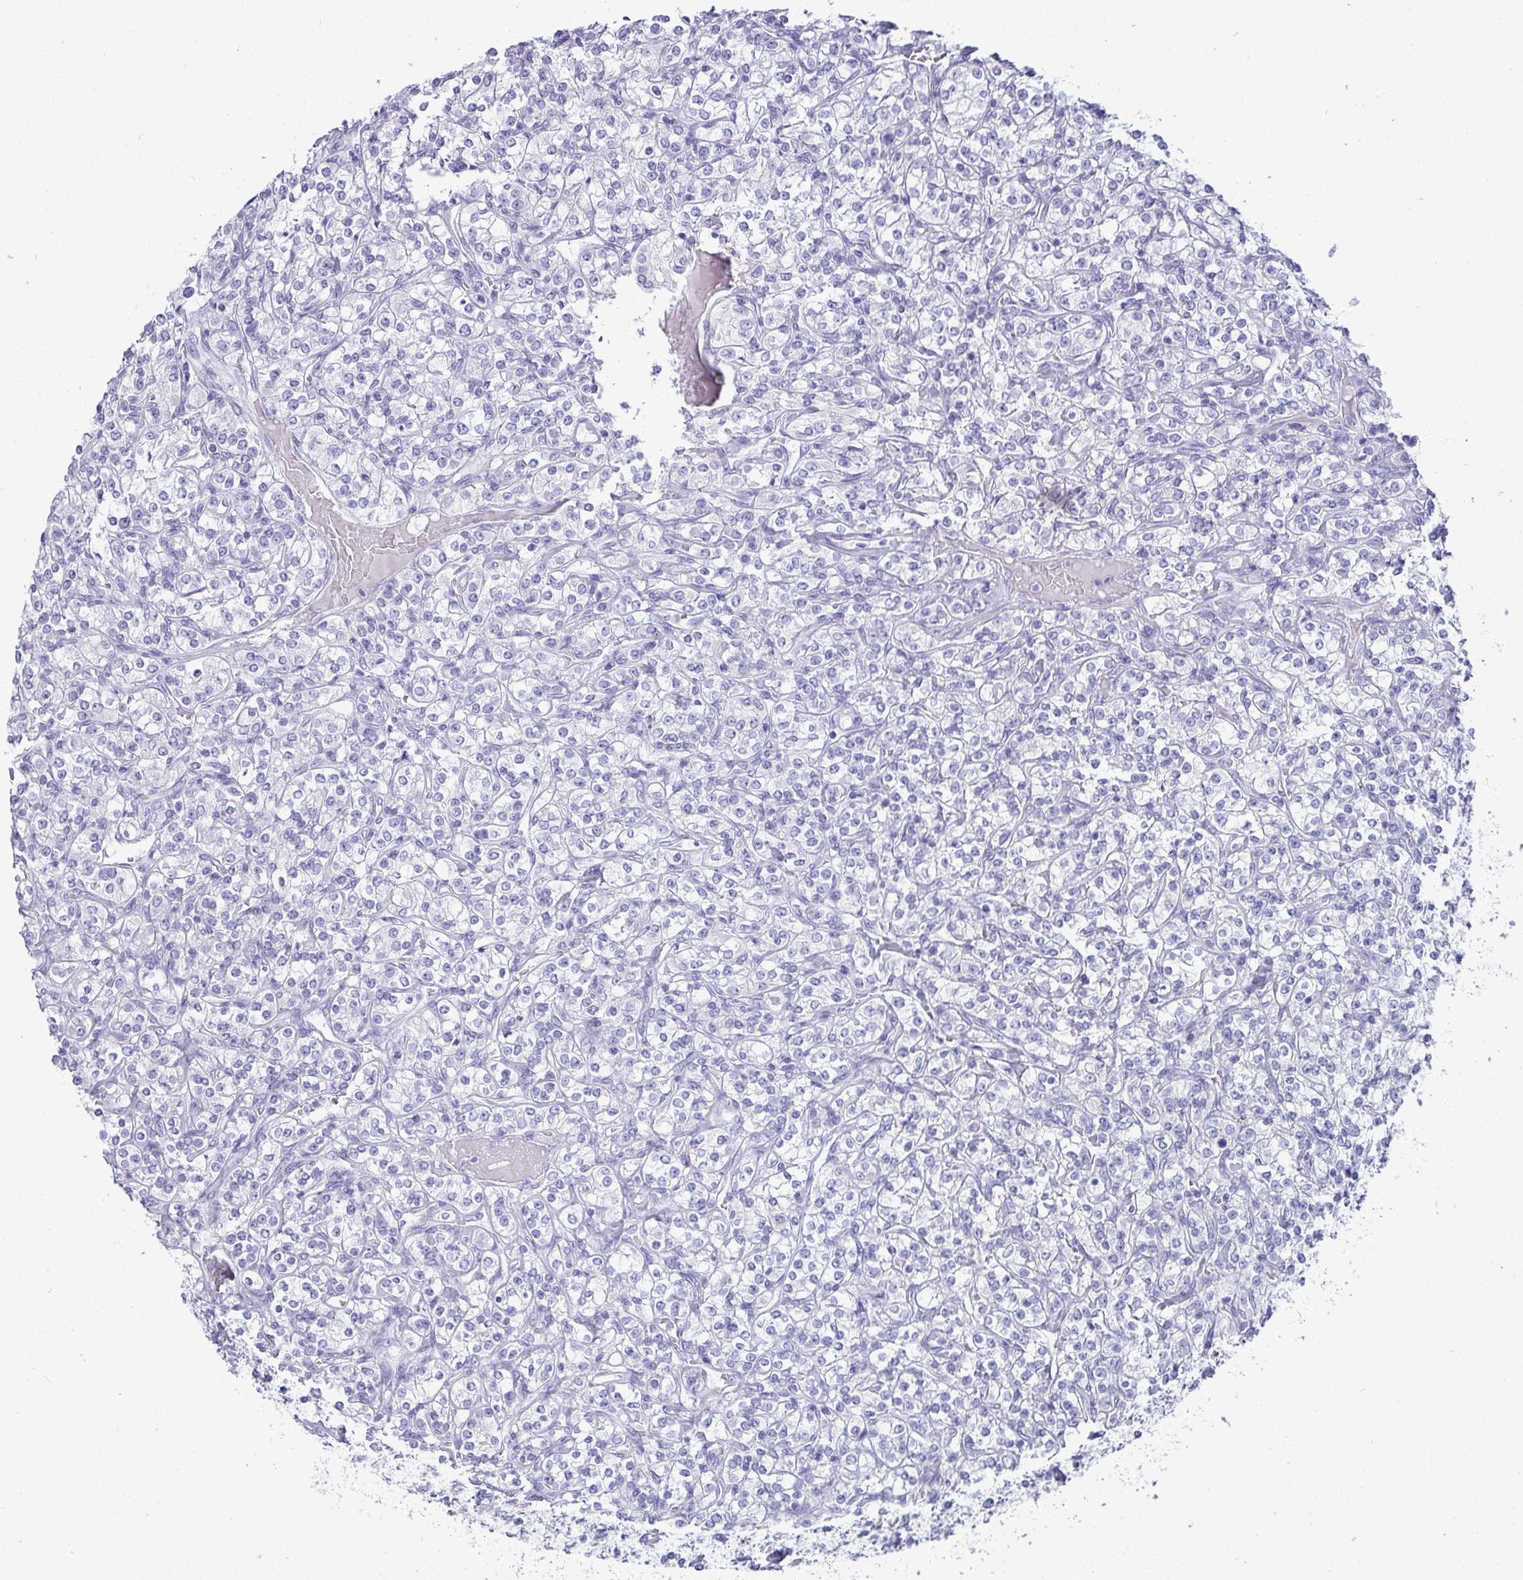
{"staining": {"intensity": "negative", "quantity": "none", "location": "none"}, "tissue": "renal cancer", "cell_type": "Tumor cells", "image_type": "cancer", "snomed": [{"axis": "morphology", "description": "Adenocarcinoma, NOS"}, {"axis": "topography", "description": "Kidney"}], "caption": "DAB immunohistochemical staining of renal cancer (adenocarcinoma) shows no significant staining in tumor cells. (Stains: DAB IHC with hematoxylin counter stain, Microscopy: brightfield microscopy at high magnification).", "gene": "HSPB6", "patient": {"sex": "male", "age": 77}}